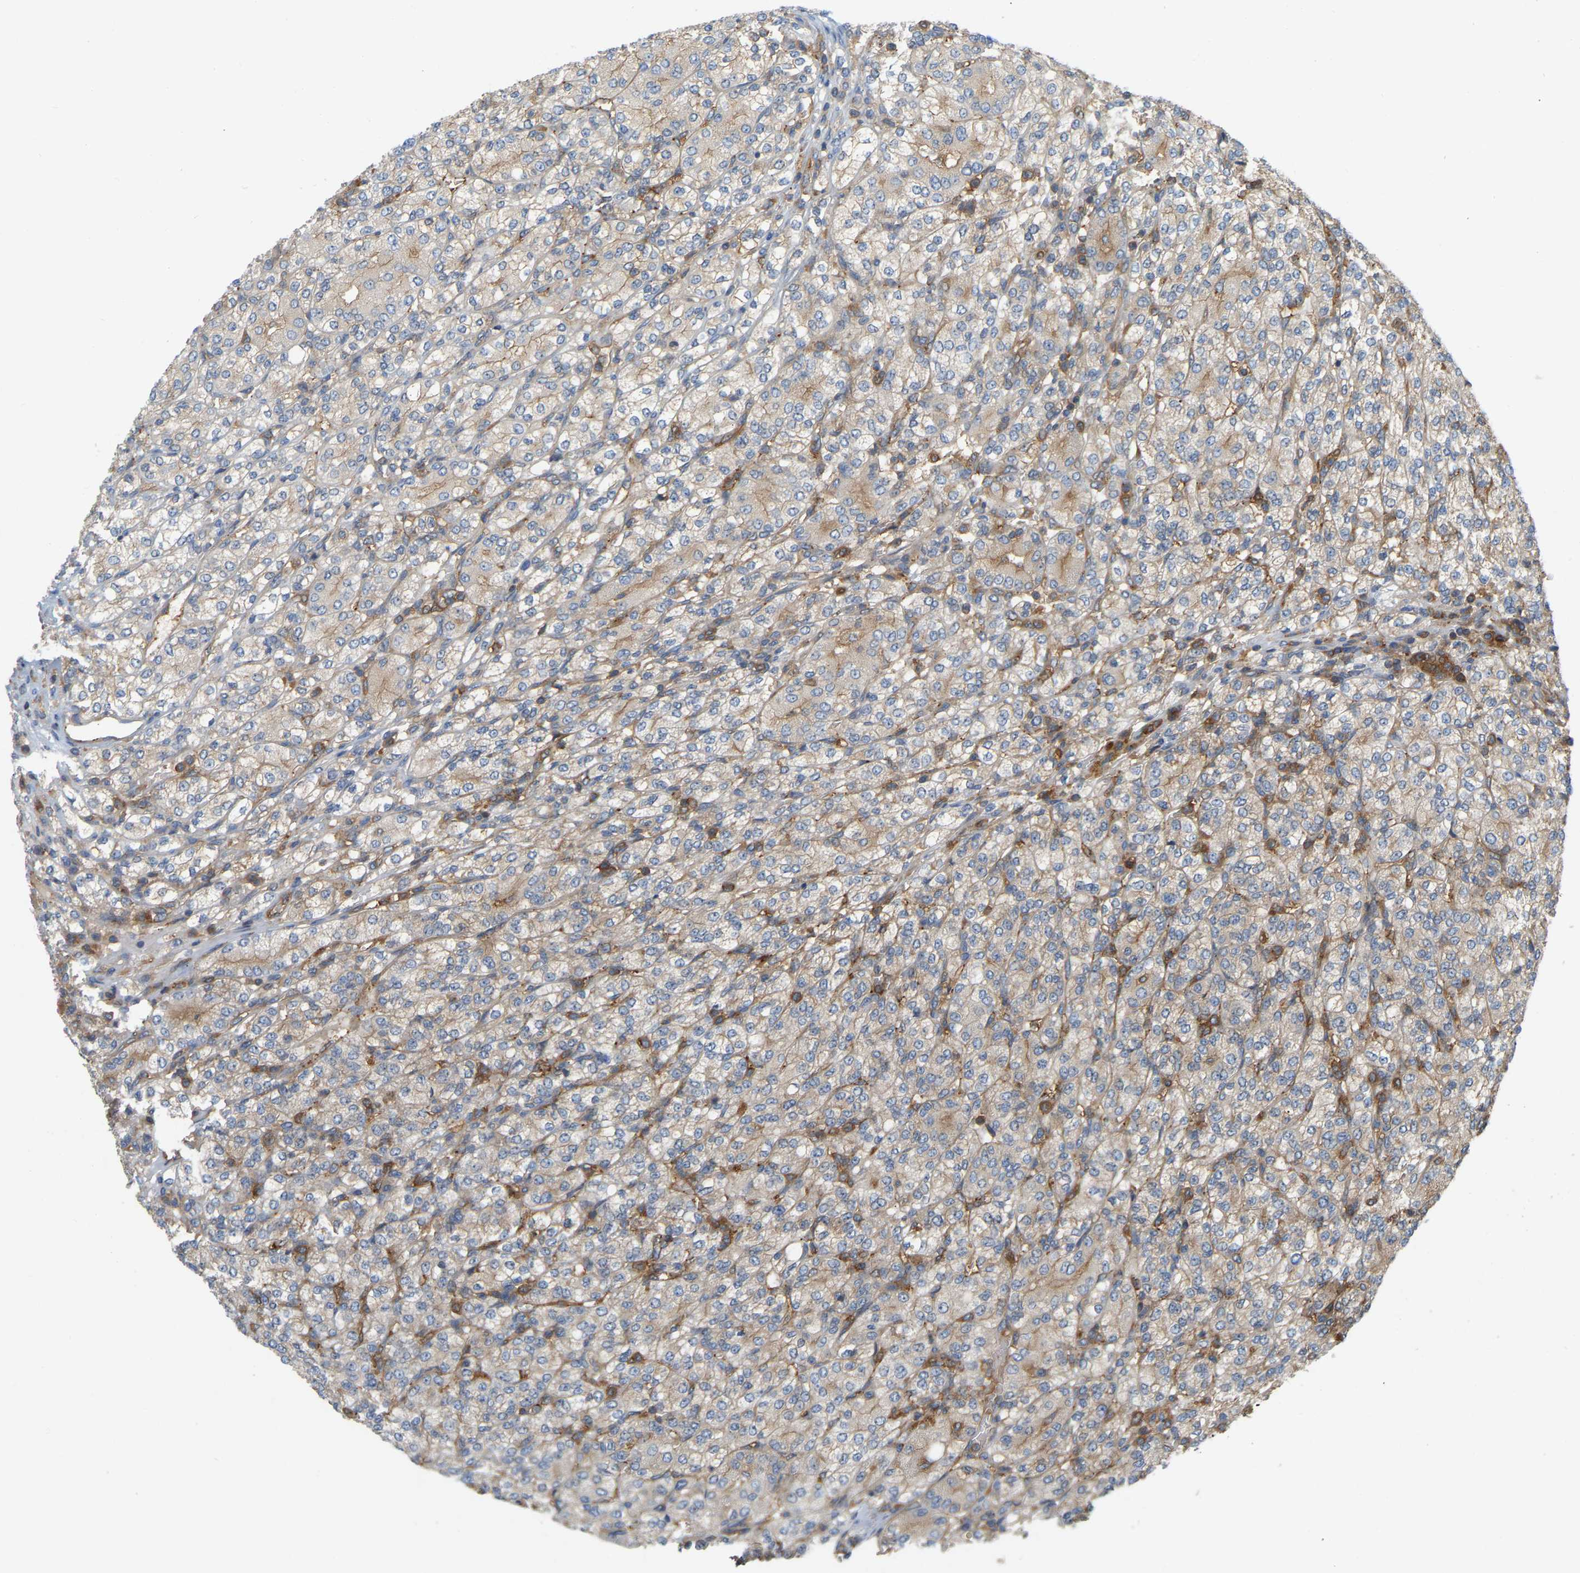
{"staining": {"intensity": "weak", "quantity": "25%-75%", "location": "cytoplasmic/membranous"}, "tissue": "renal cancer", "cell_type": "Tumor cells", "image_type": "cancer", "snomed": [{"axis": "morphology", "description": "Adenocarcinoma, NOS"}, {"axis": "topography", "description": "Kidney"}], "caption": "Tumor cells demonstrate weak cytoplasmic/membranous positivity in approximately 25%-75% of cells in adenocarcinoma (renal).", "gene": "AKAP13", "patient": {"sex": "male", "age": 77}}